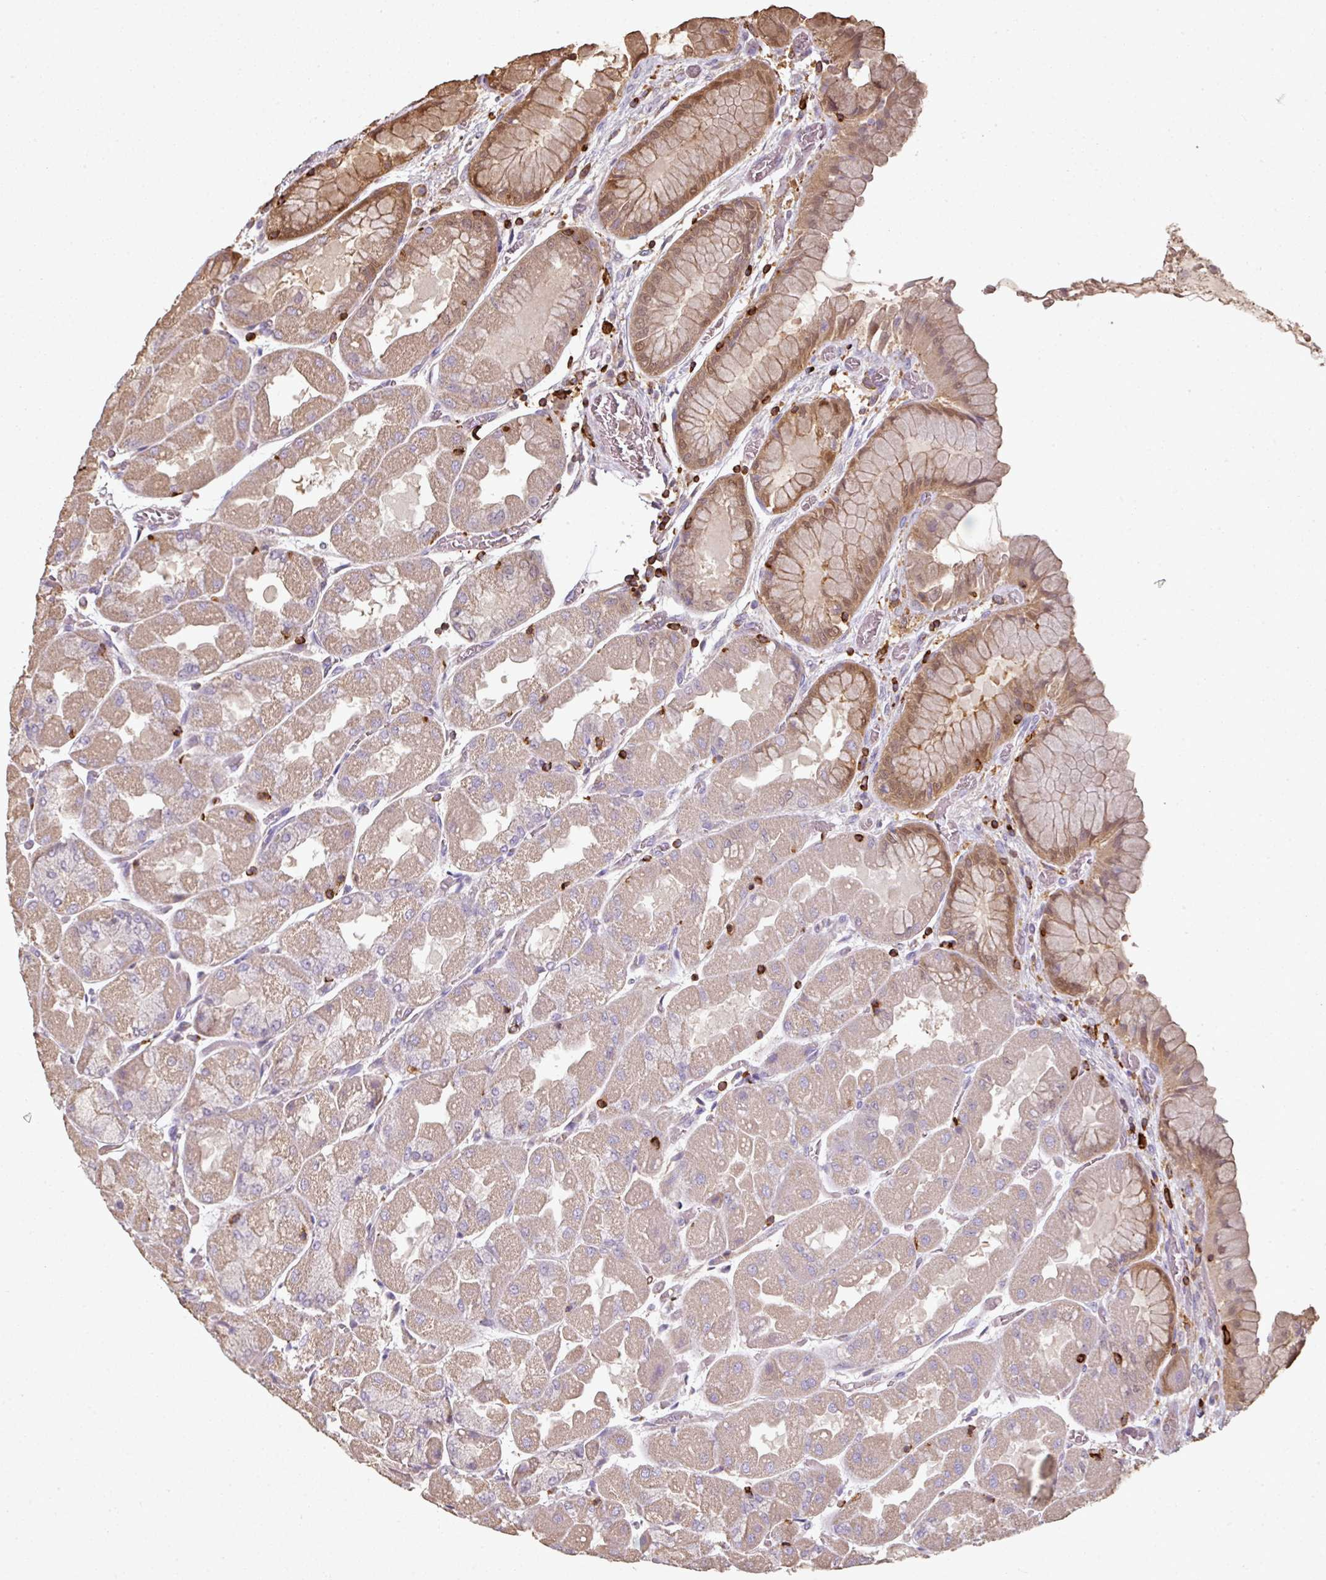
{"staining": {"intensity": "moderate", "quantity": "25%-75%", "location": "cytoplasmic/membranous"}, "tissue": "stomach", "cell_type": "Glandular cells", "image_type": "normal", "snomed": [{"axis": "morphology", "description": "Normal tissue, NOS"}, {"axis": "topography", "description": "Stomach"}], "caption": "About 25%-75% of glandular cells in normal stomach reveal moderate cytoplasmic/membranous protein staining as visualized by brown immunohistochemical staining.", "gene": "OLFML2B", "patient": {"sex": "female", "age": 61}}